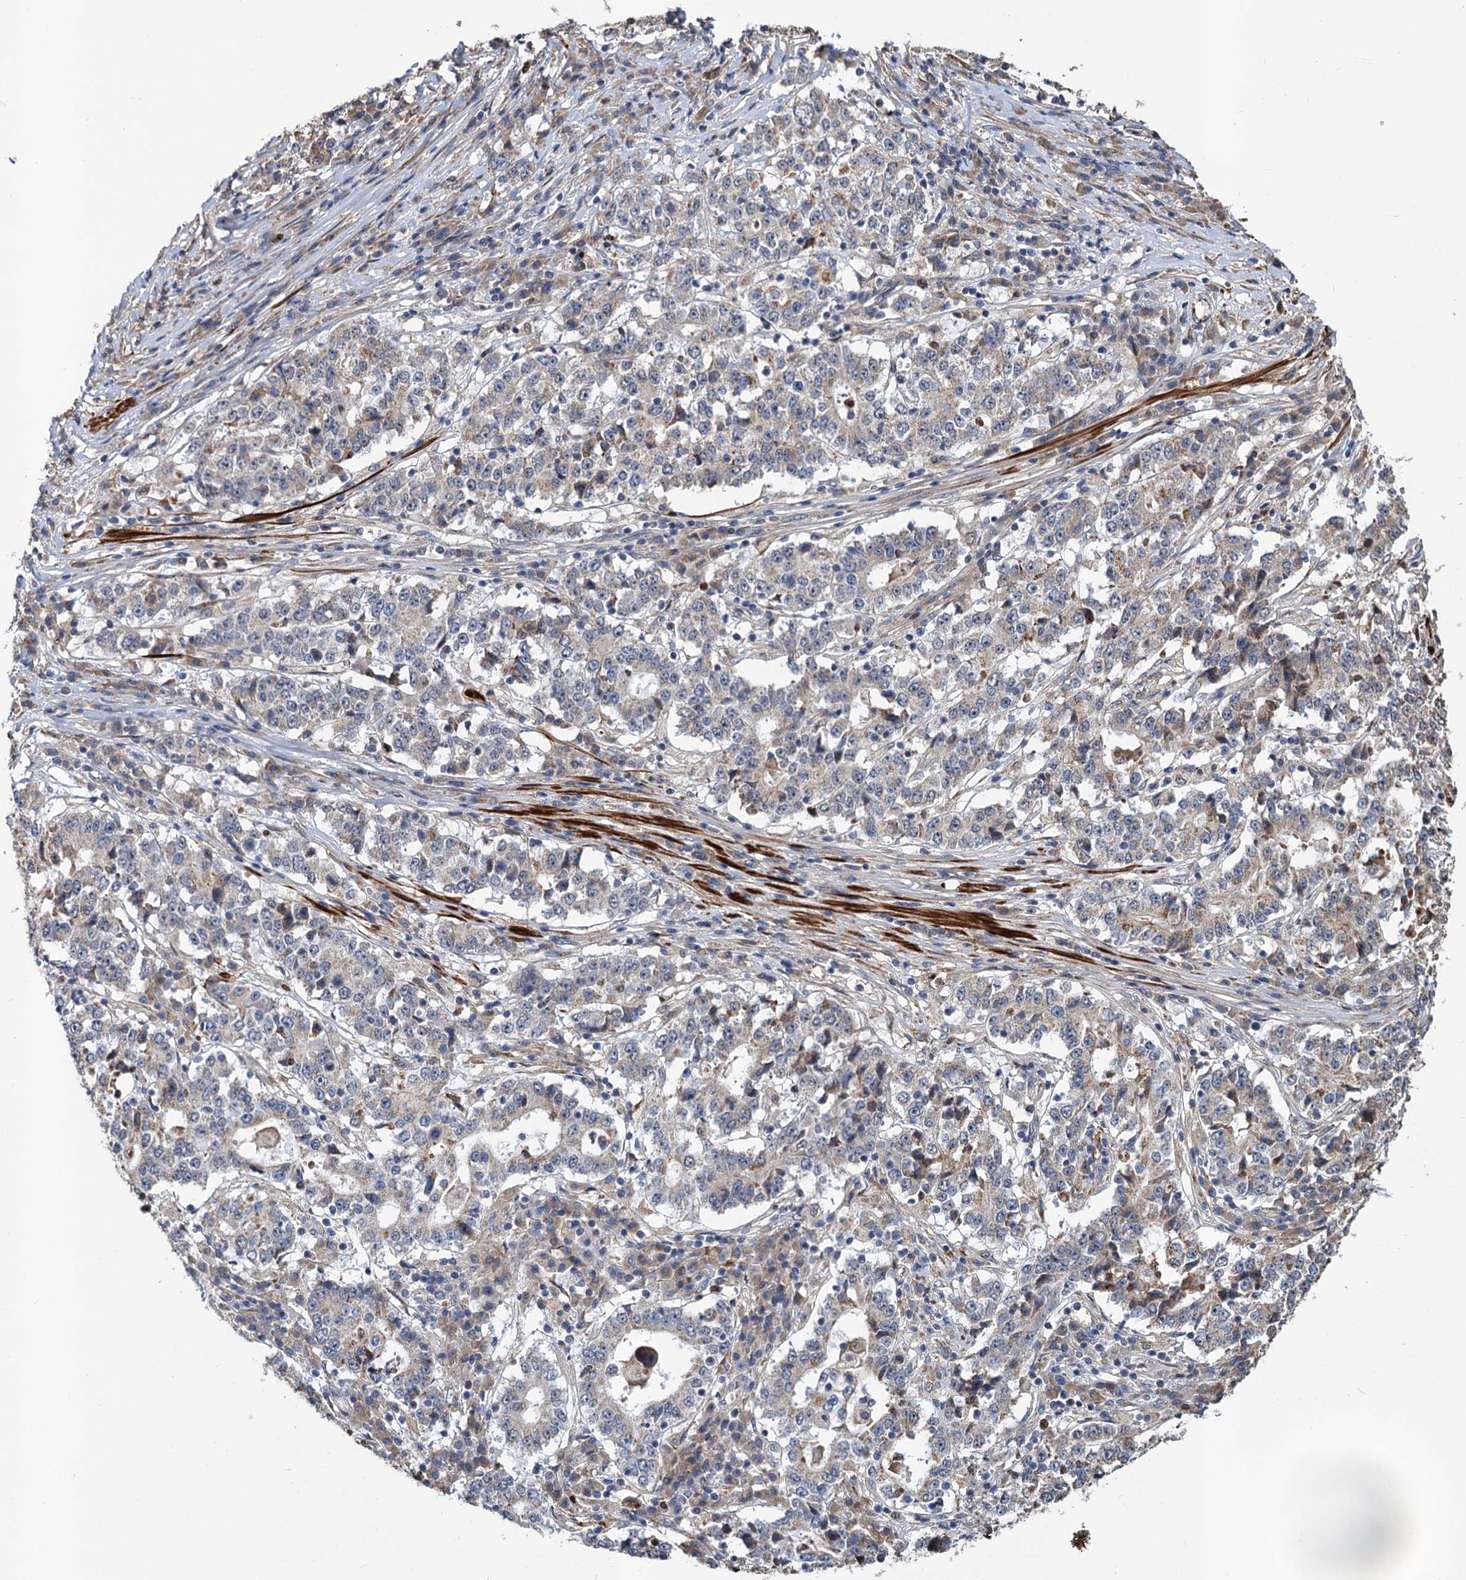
{"staining": {"intensity": "weak", "quantity": "<25%", "location": "cytoplasmic/membranous"}, "tissue": "stomach cancer", "cell_type": "Tumor cells", "image_type": "cancer", "snomed": [{"axis": "morphology", "description": "Adenocarcinoma, NOS"}, {"axis": "topography", "description": "Stomach"}], "caption": "Tumor cells show no significant protein expression in stomach cancer (adenocarcinoma).", "gene": "ALKBH7", "patient": {"sex": "male", "age": 59}}